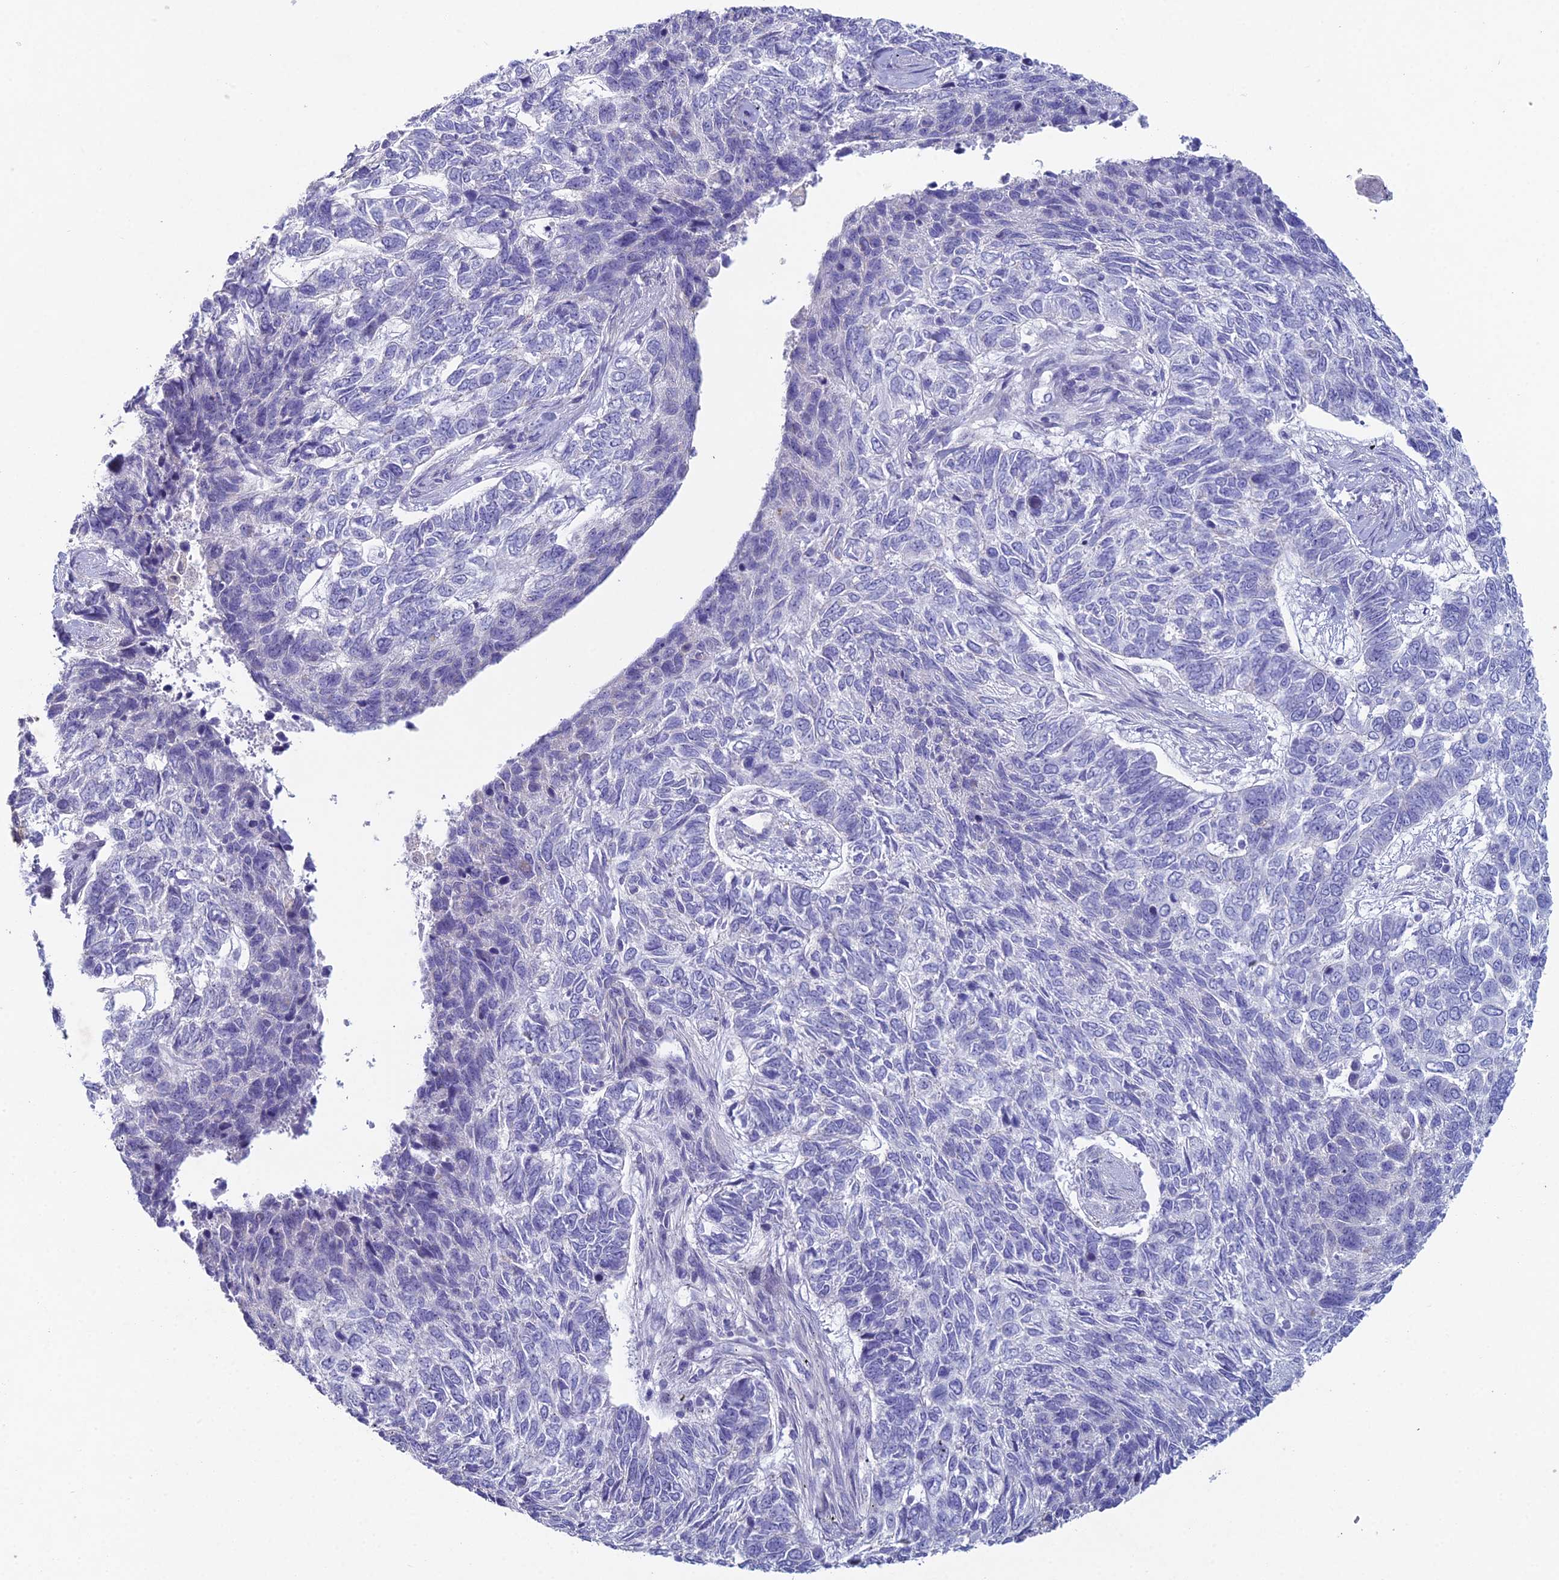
{"staining": {"intensity": "negative", "quantity": "none", "location": "none"}, "tissue": "skin cancer", "cell_type": "Tumor cells", "image_type": "cancer", "snomed": [{"axis": "morphology", "description": "Basal cell carcinoma"}, {"axis": "topography", "description": "Skin"}], "caption": "Tumor cells are negative for brown protein staining in basal cell carcinoma (skin).", "gene": "NCAM1", "patient": {"sex": "female", "age": 65}}